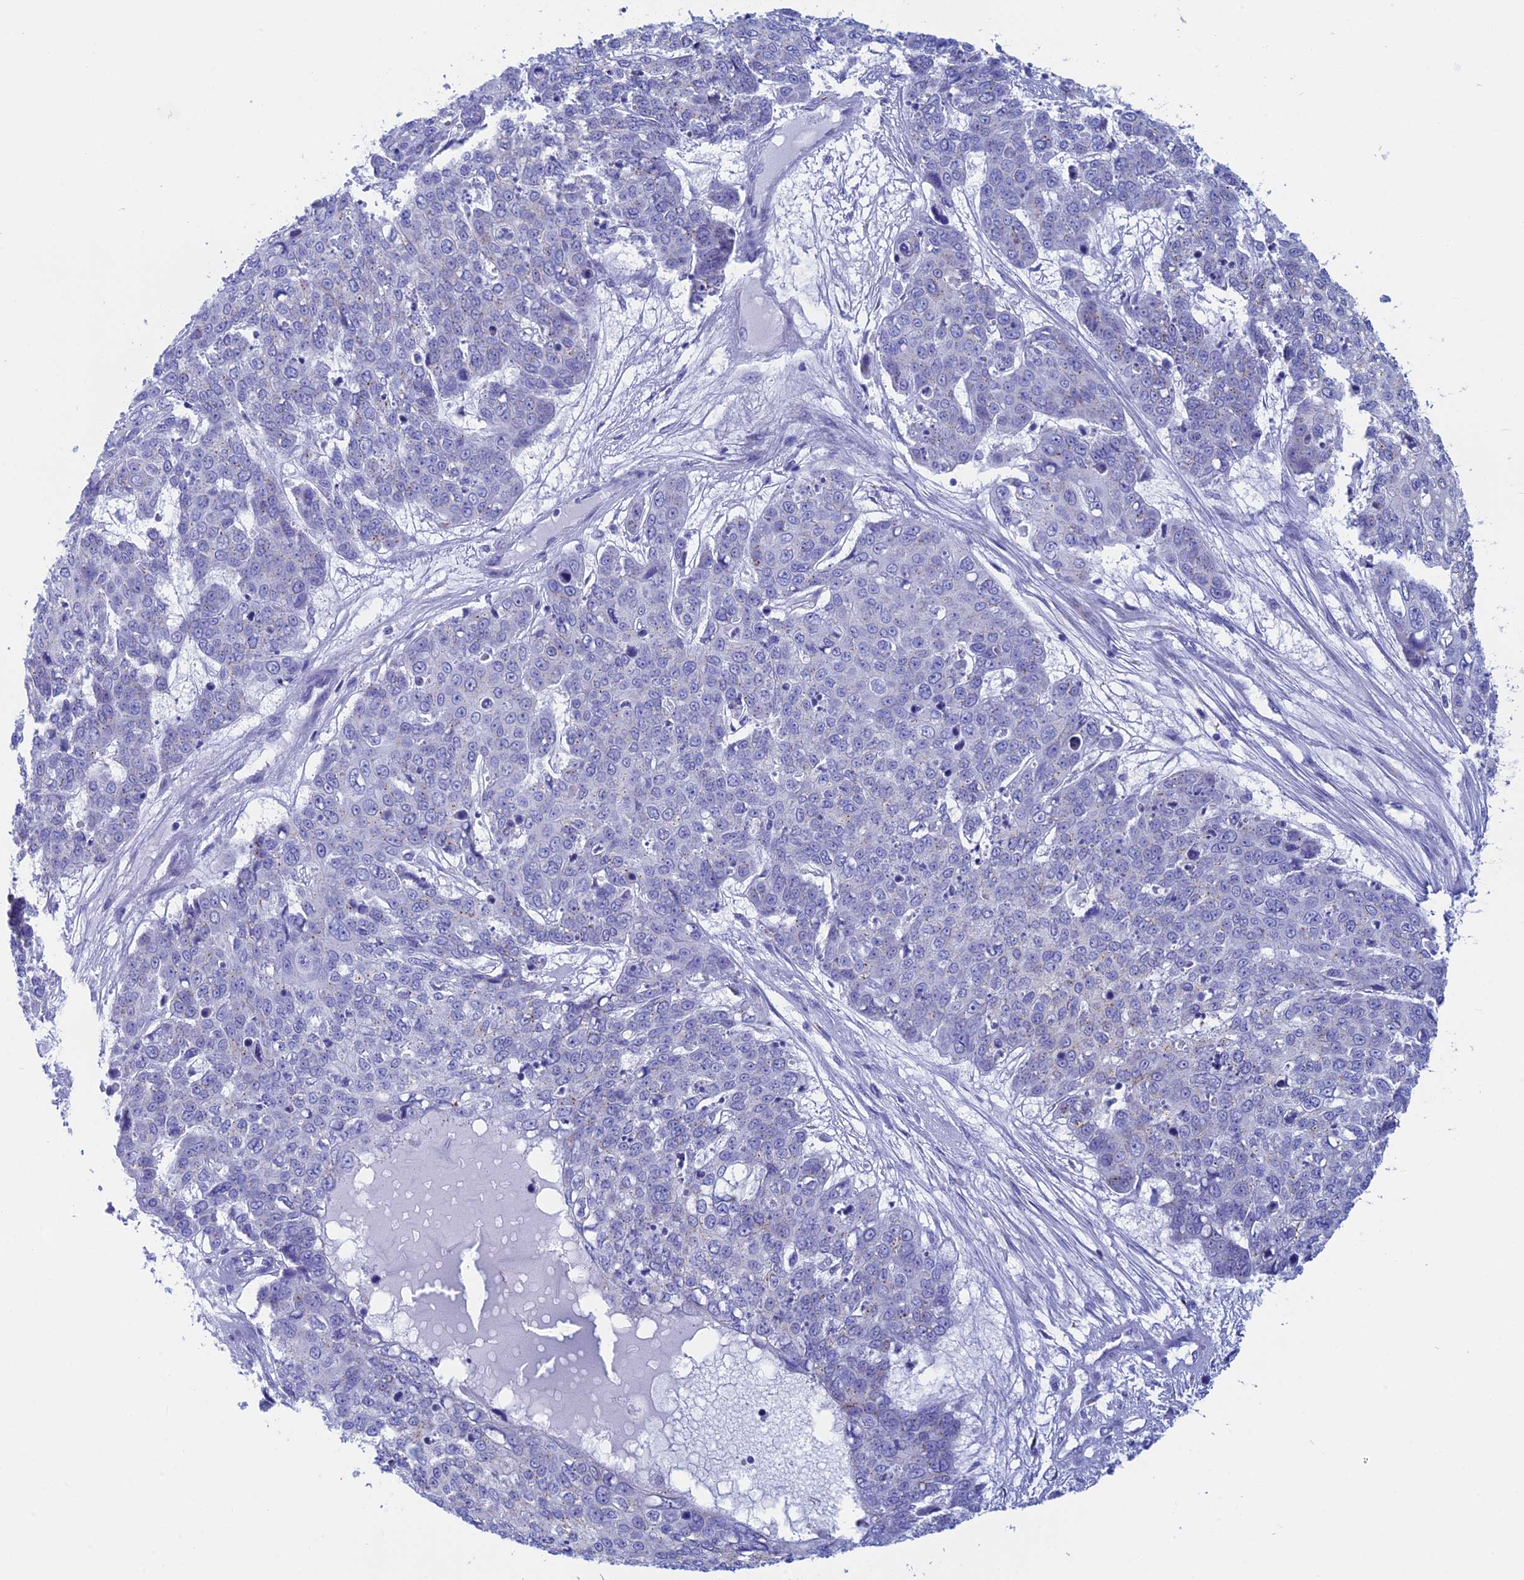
{"staining": {"intensity": "negative", "quantity": "none", "location": "none"}, "tissue": "skin cancer", "cell_type": "Tumor cells", "image_type": "cancer", "snomed": [{"axis": "morphology", "description": "Squamous cell carcinoma, NOS"}, {"axis": "topography", "description": "Skin"}], "caption": "The photomicrograph demonstrates no staining of tumor cells in skin squamous cell carcinoma. (Brightfield microscopy of DAB immunohistochemistry (IHC) at high magnification).", "gene": "ERICH4", "patient": {"sex": "male", "age": 71}}